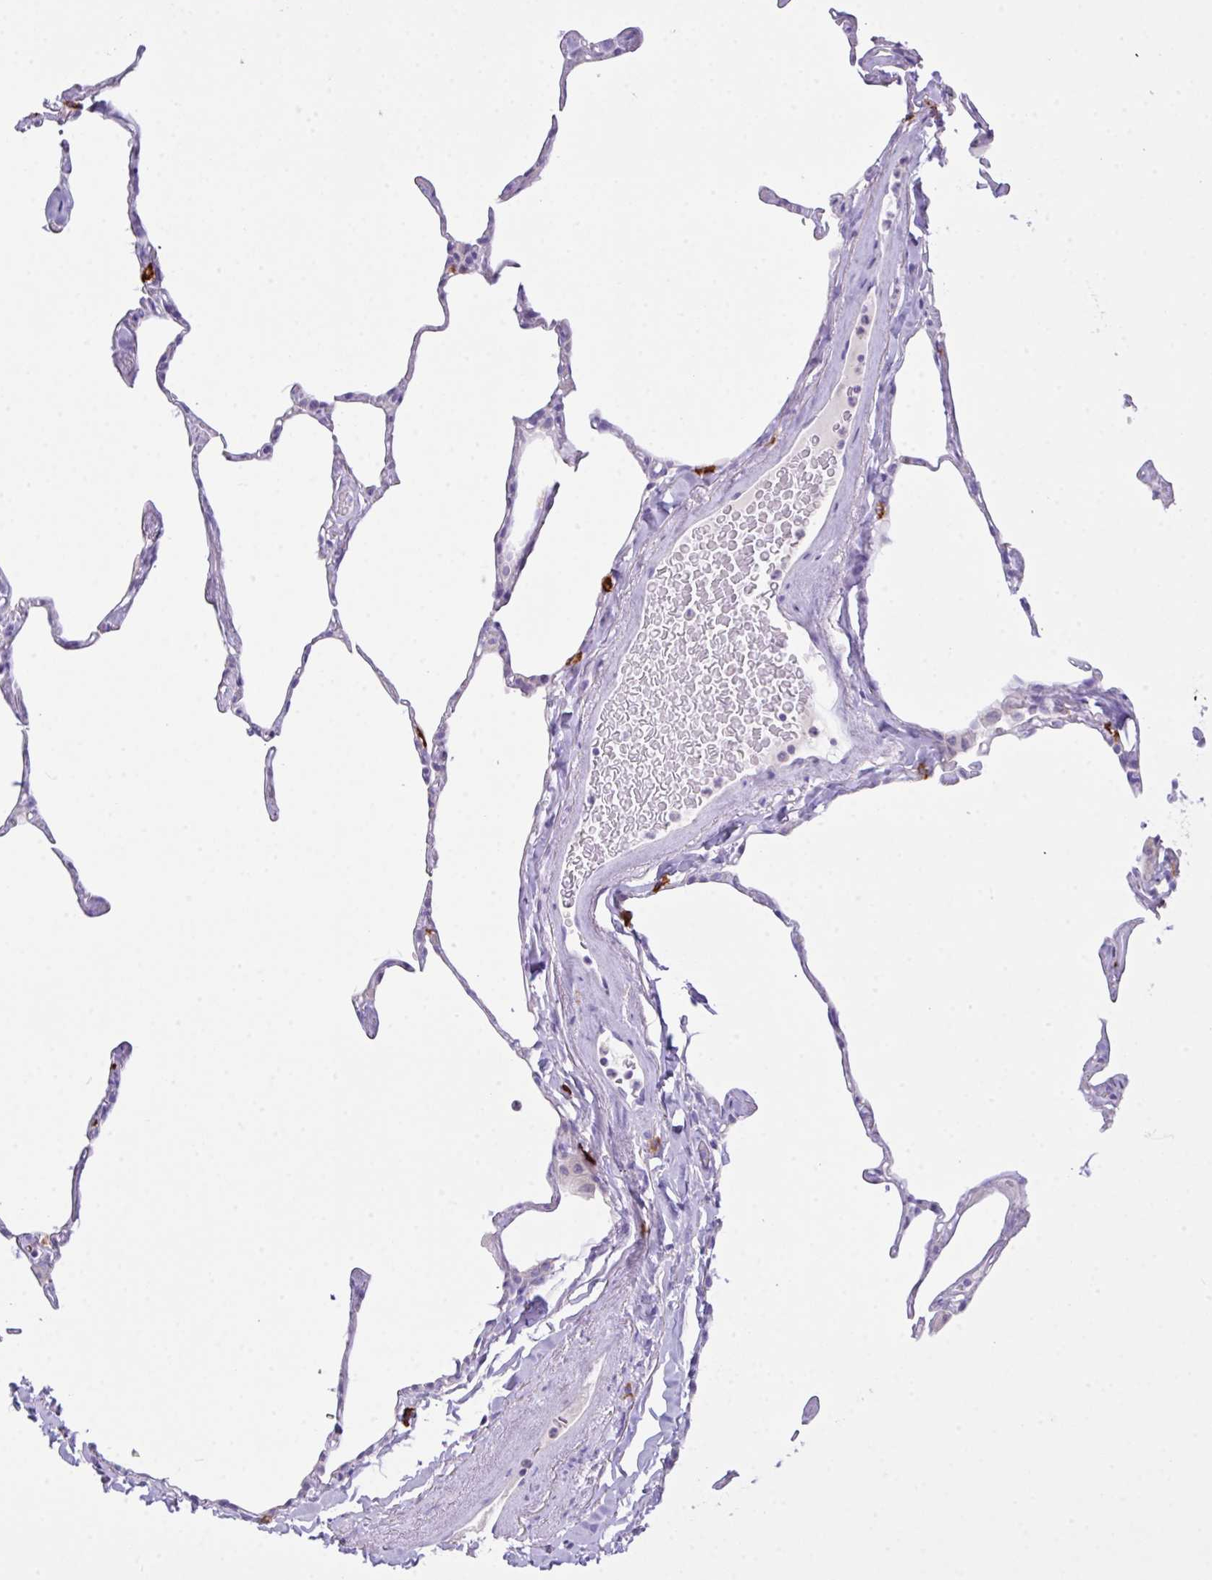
{"staining": {"intensity": "strong", "quantity": "<25%", "location": "cytoplasmic/membranous"}, "tissue": "lung", "cell_type": "Alveolar cells", "image_type": "normal", "snomed": [{"axis": "morphology", "description": "Normal tissue, NOS"}, {"axis": "topography", "description": "Lung"}], "caption": "IHC of normal human lung shows medium levels of strong cytoplasmic/membranous staining in approximately <25% of alveolar cells. (IHC, brightfield microscopy, high magnification).", "gene": "CST11", "patient": {"sex": "male", "age": 65}}